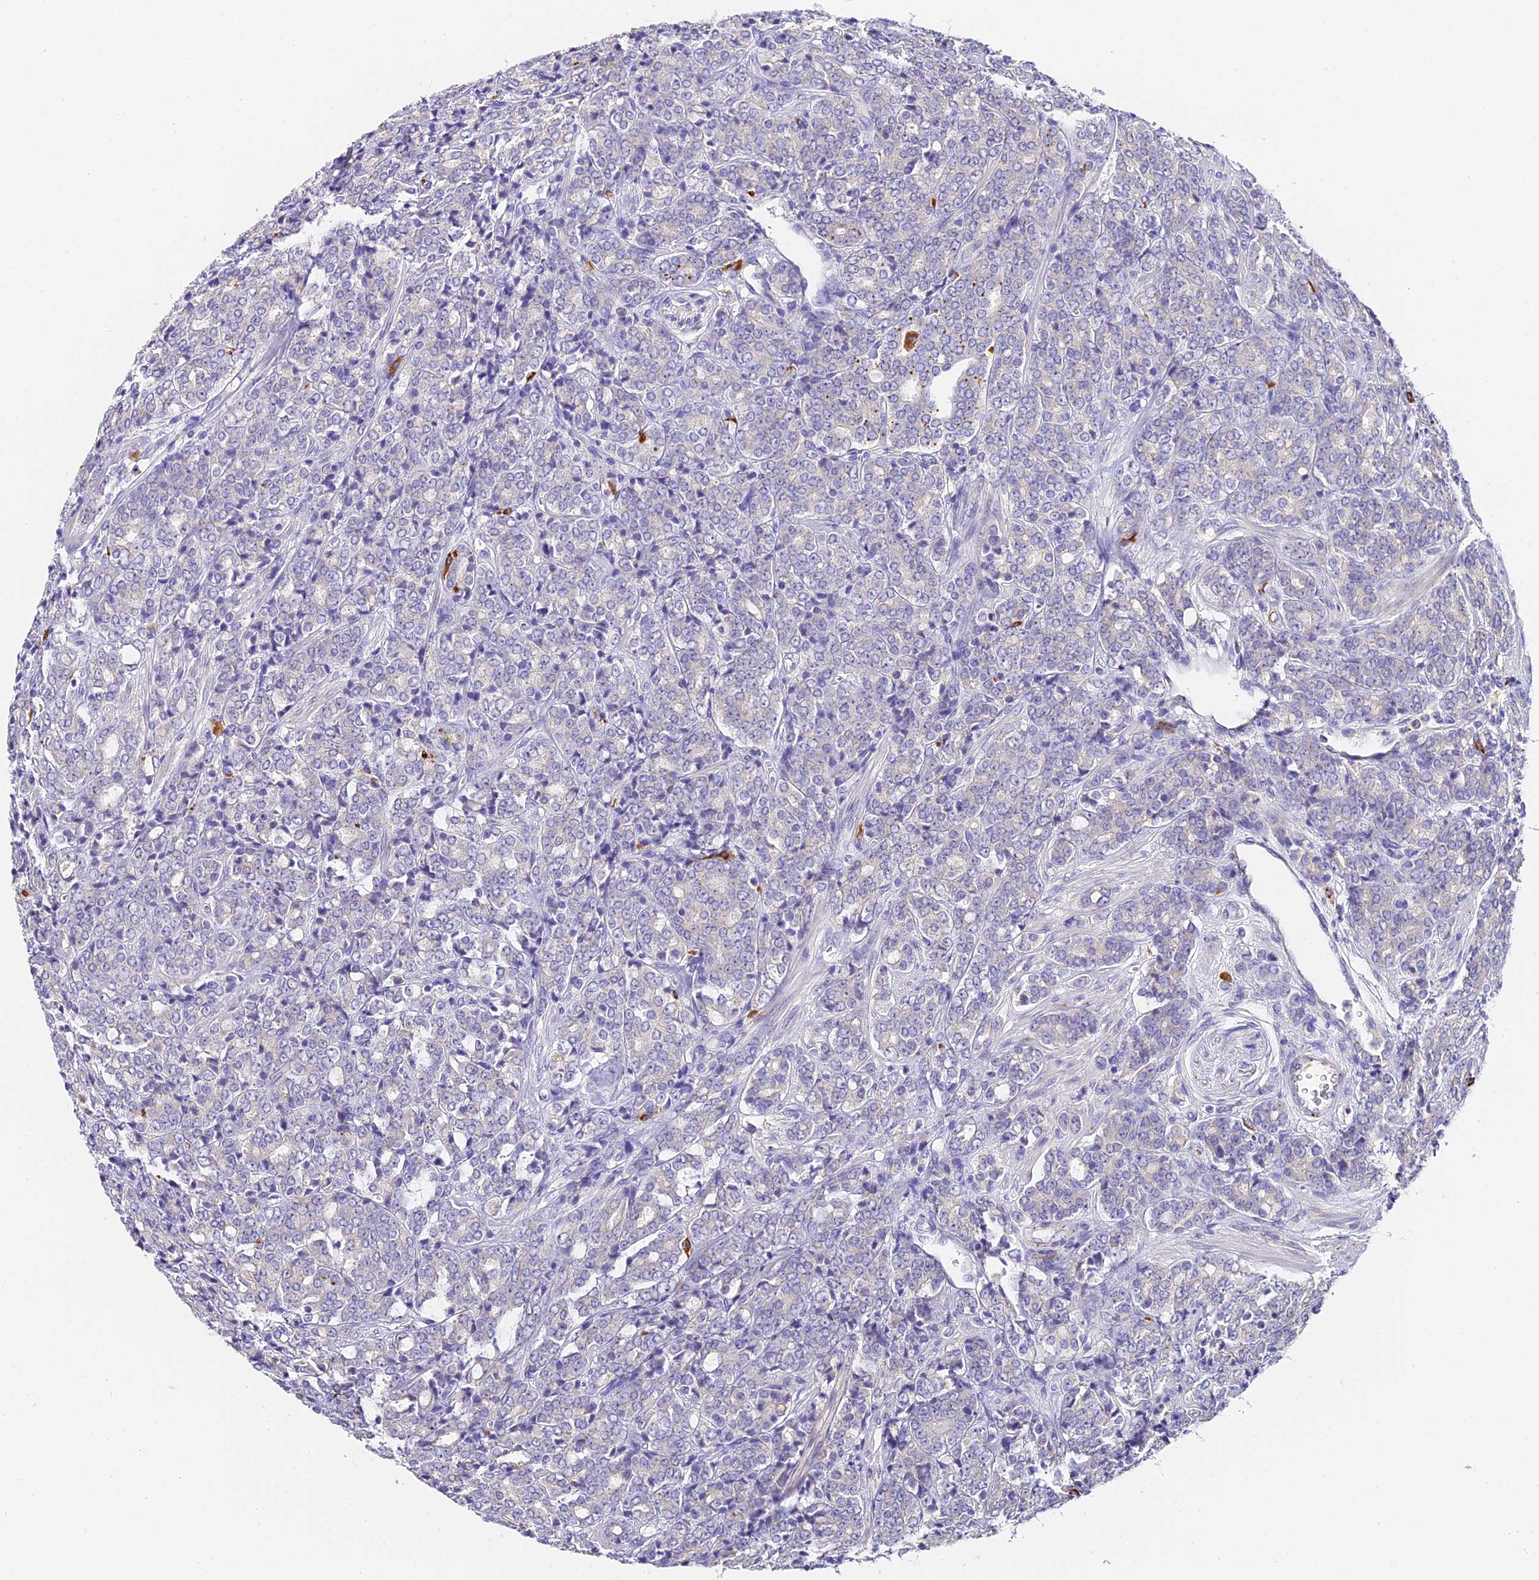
{"staining": {"intensity": "negative", "quantity": "none", "location": "none"}, "tissue": "prostate cancer", "cell_type": "Tumor cells", "image_type": "cancer", "snomed": [{"axis": "morphology", "description": "Adenocarcinoma, High grade"}, {"axis": "topography", "description": "Prostate"}], "caption": "Human prostate adenocarcinoma (high-grade) stained for a protein using immunohistochemistry (IHC) displays no staining in tumor cells.", "gene": "LYPD6", "patient": {"sex": "male", "age": 62}}